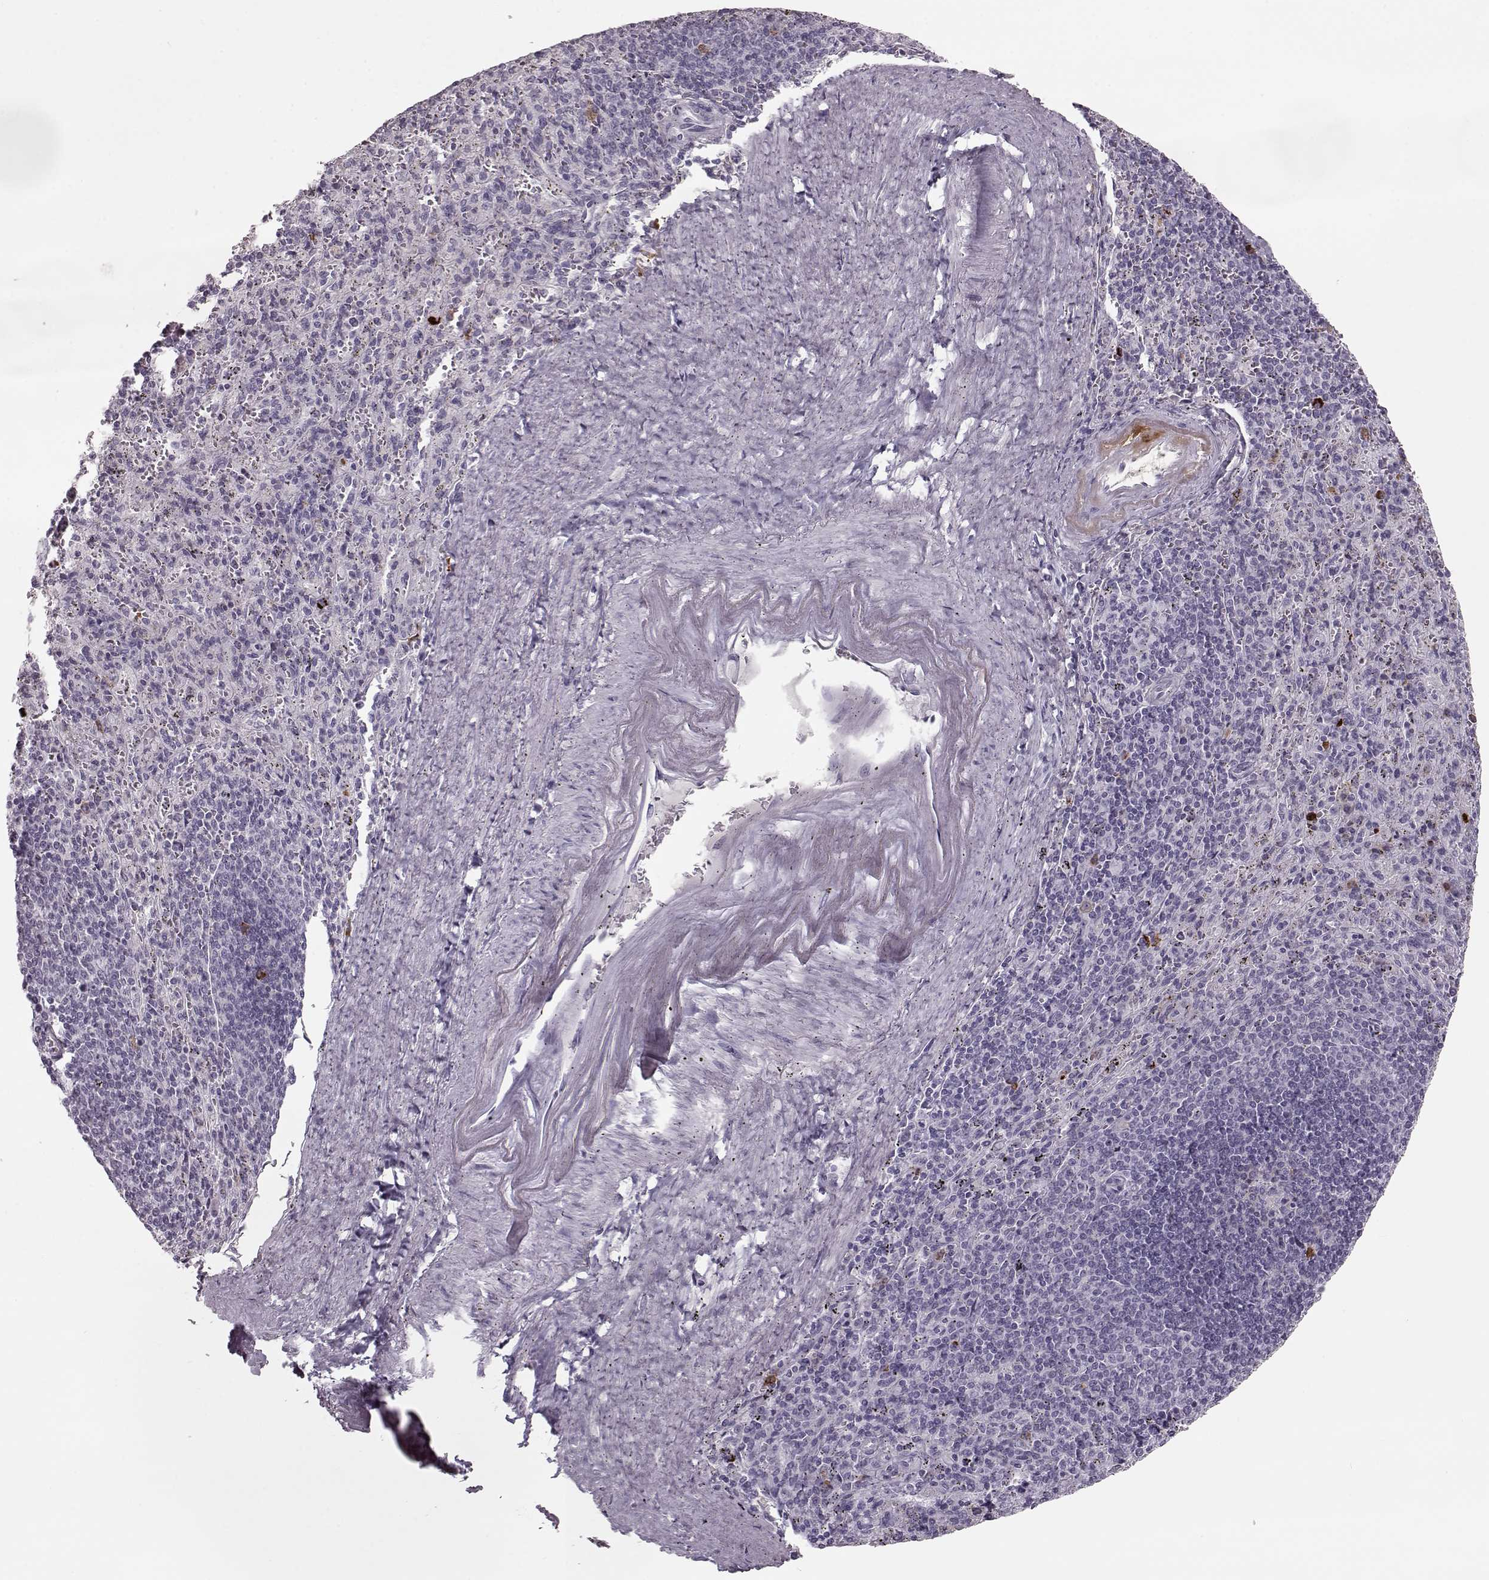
{"staining": {"intensity": "moderate", "quantity": "<25%", "location": "cytoplasmic/membranous"}, "tissue": "spleen", "cell_type": "Cells in red pulp", "image_type": "normal", "snomed": [{"axis": "morphology", "description": "Normal tissue, NOS"}, {"axis": "topography", "description": "Spleen"}], "caption": "Immunohistochemical staining of benign spleen shows <25% levels of moderate cytoplasmic/membranous protein expression in about <25% of cells in red pulp. Immunohistochemistry stains the protein in brown and the nuclei are stained blue.", "gene": "CCL19", "patient": {"sex": "male", "age": 57}}